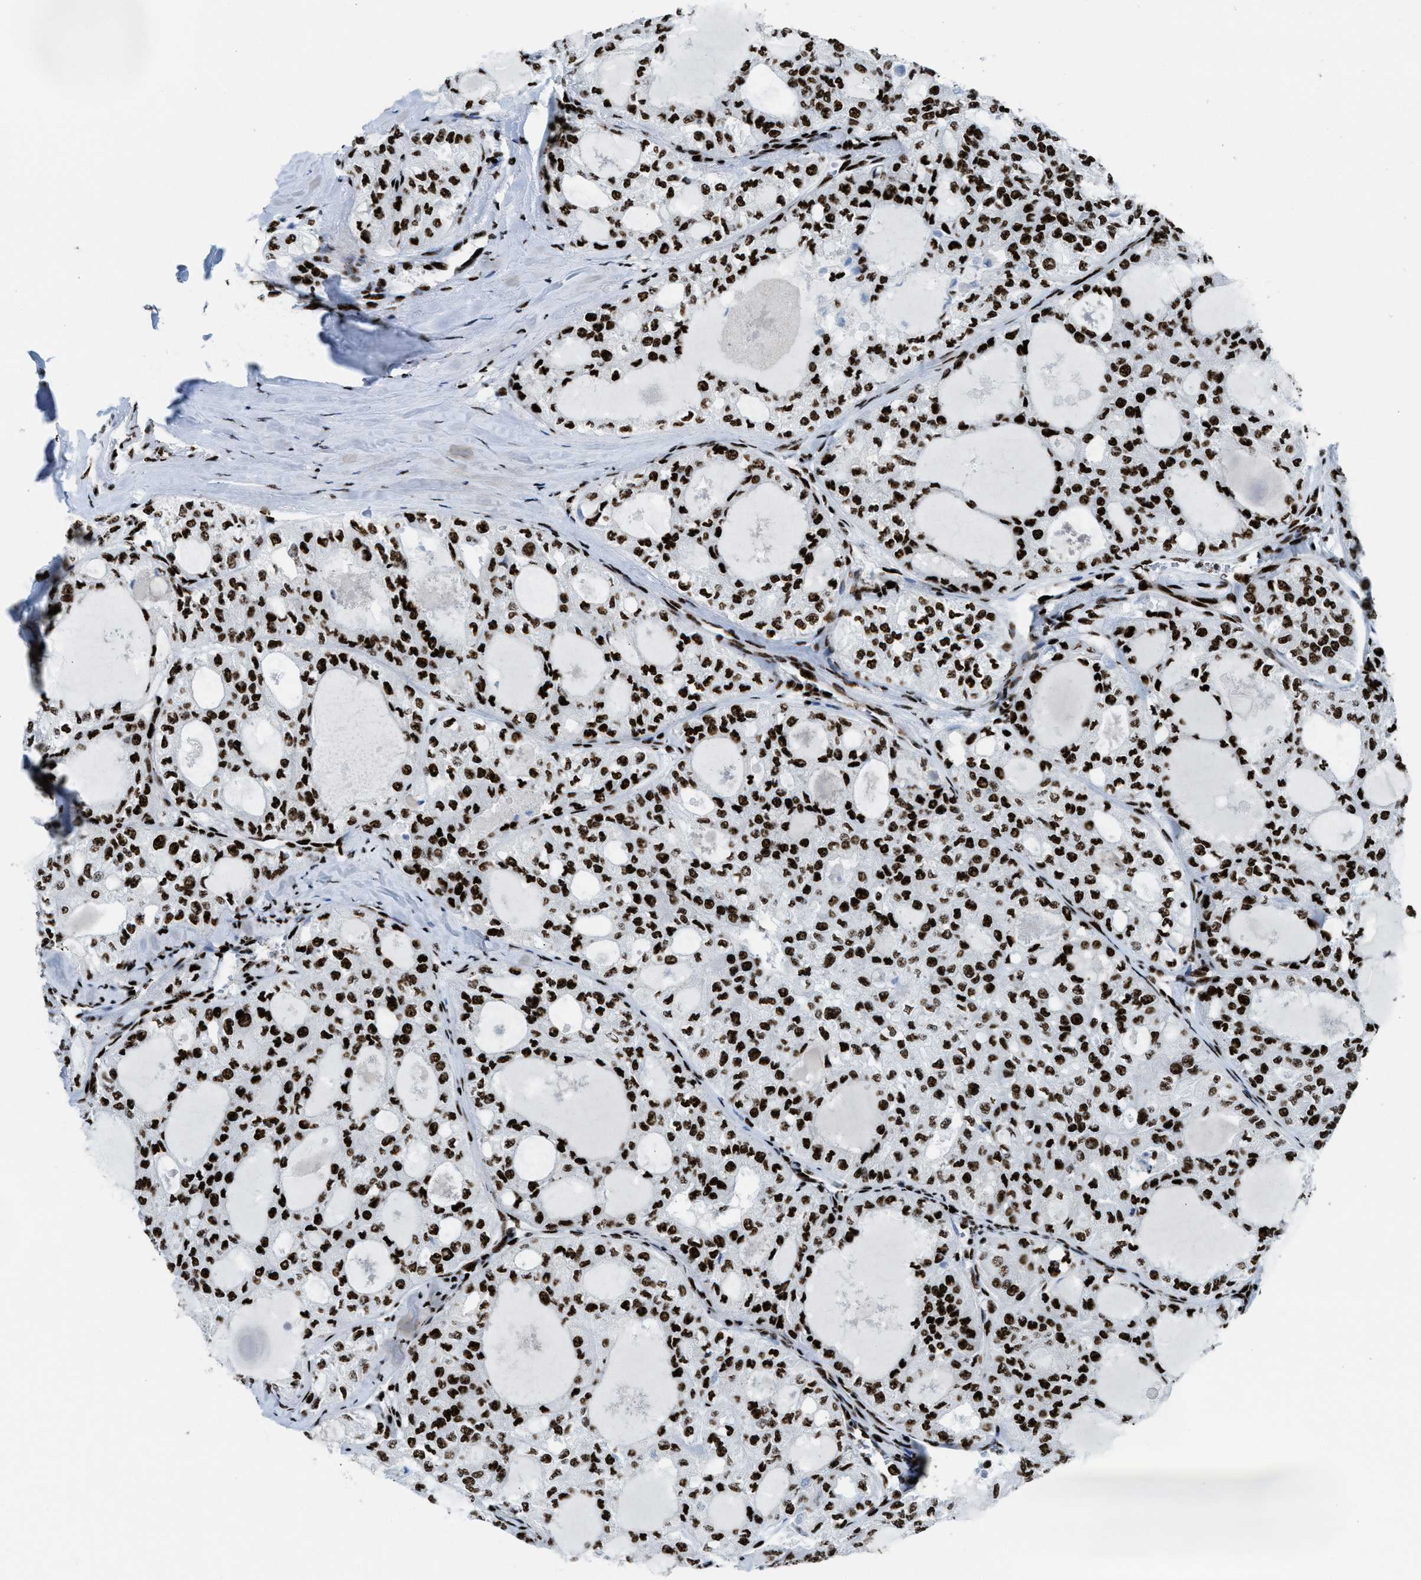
{"staining": {"intensity": "strong", "quantity": ">75%", "location": "nuclear"}, "tissue": "thyroid cancer", "cell_type": "Tumor cells", "image_type": "cancer", "snomed": [{"axis": "morphology", "description": "Follicular adenoma carcinoma, NOS"}, {"axis": "topography", "description": "Thyroid gland"}], "caption": "High-magnification brightfield microscopy of thyroid cancer (follicular adenoma carcinoma) stained with DAB (3,3'-diaminobenzidine) (brown) and counterstained with hematoxylin (blue). tumor cells exhibit strong nuclear staining is appreciated in about>75% of cells. The protein of interest is stained brown, and the nuclei are stained in blue (DAB IHC with brightfield microscopy, high magnification).", "gene": "NONO", "patient": {"sex": "male", "age": 75}}